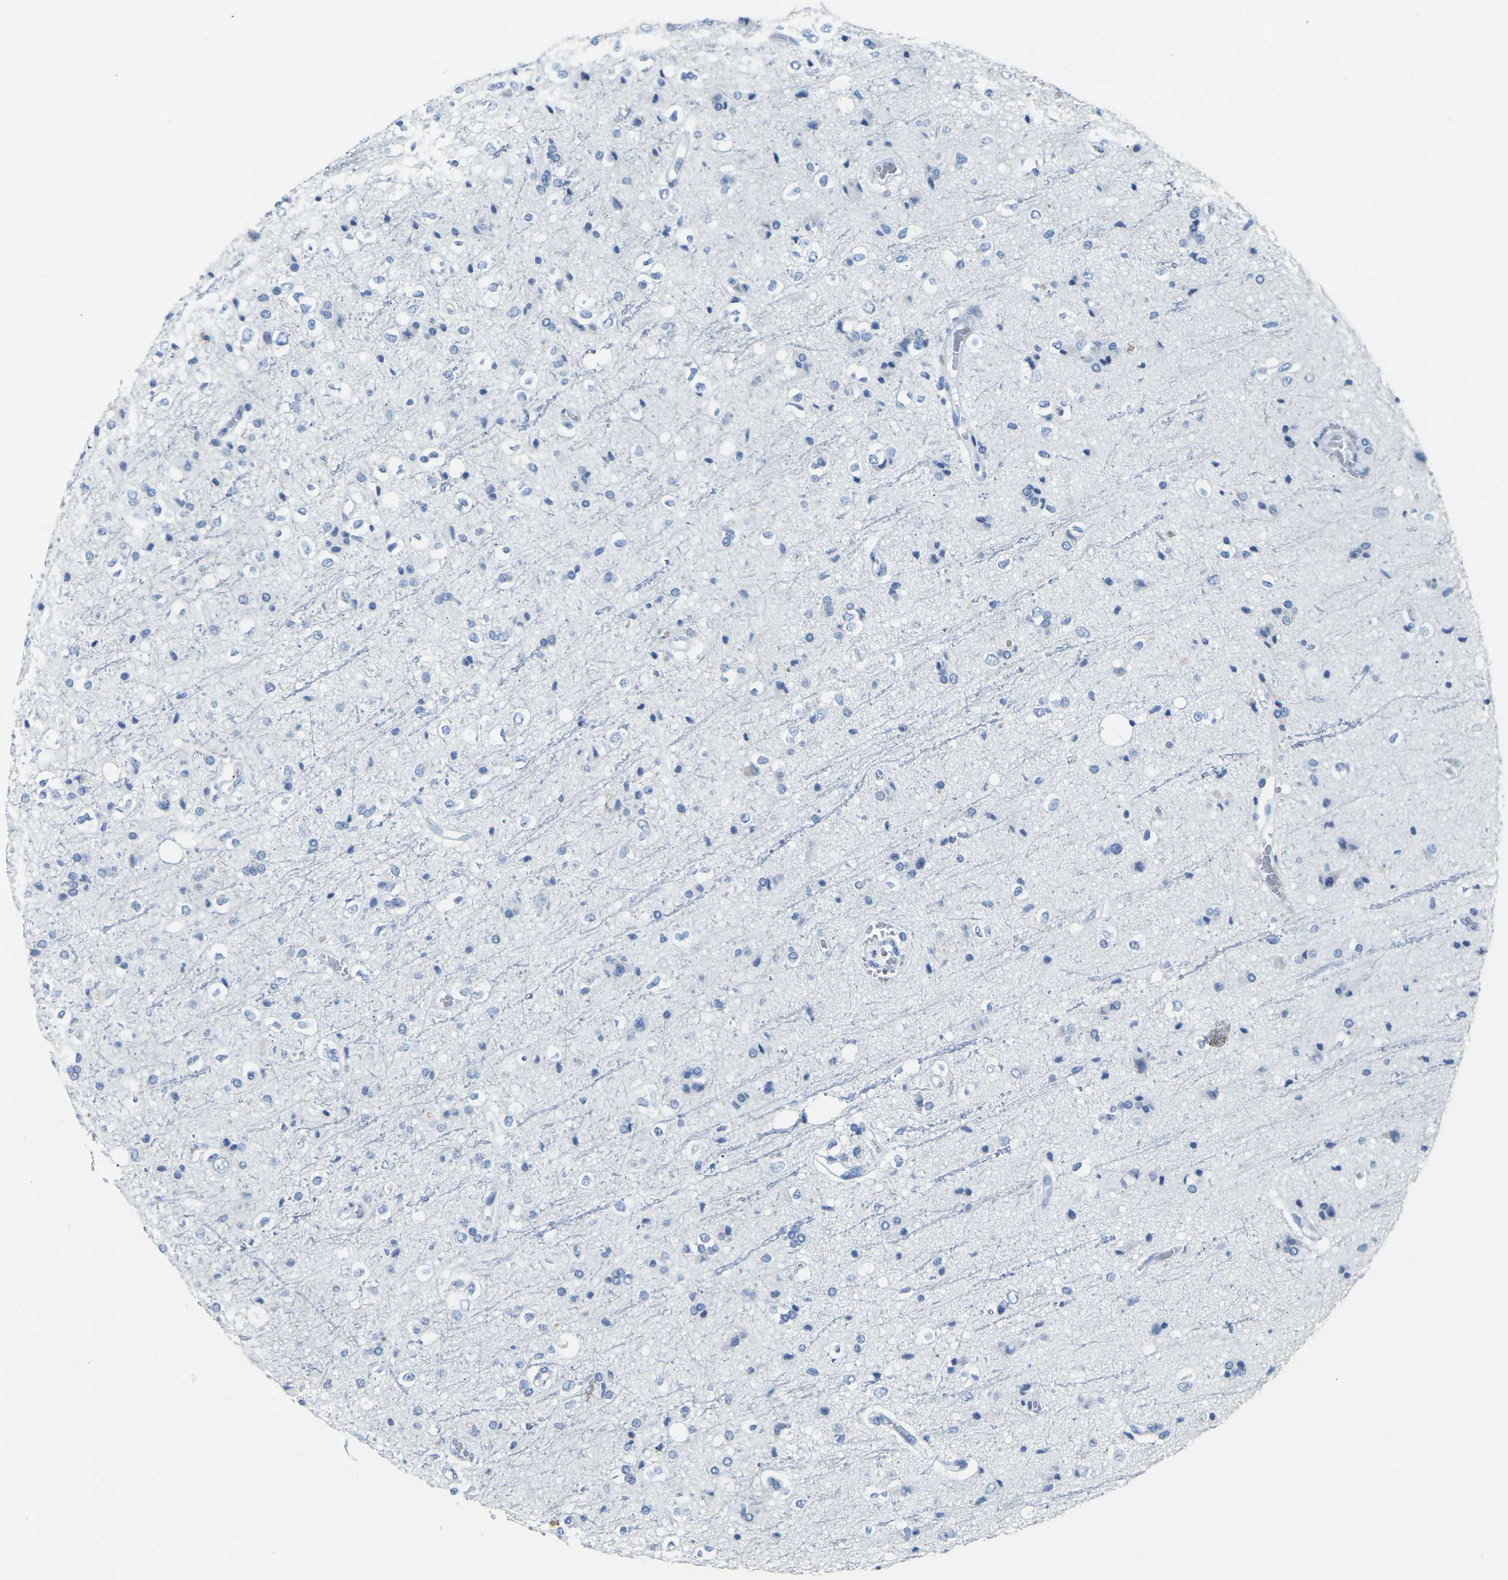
{"staining": {"intensity": "negative", "quantity": "none", "location": "none"}, "tissue": "glioma", "cell_type": "Tumor cells", "image_type": "cancer", "snomed": [{"axis": "morphology", "description": "Glioma, malignant, High grade"}, {"axis": "topography", "description": "Brain"}], "caption": "The micrograph displays no staining of tumor cells in malignant high-grade glioma. The staining was performed using DAB (3,3'-diaminobenzidine) to visualize the protein expression in brown, while the nuclei were stained in blue with hematoxylin (Magnification: 20x).", "gene": "CLDN7", "patient": {"sex": "male", "age": 47}}